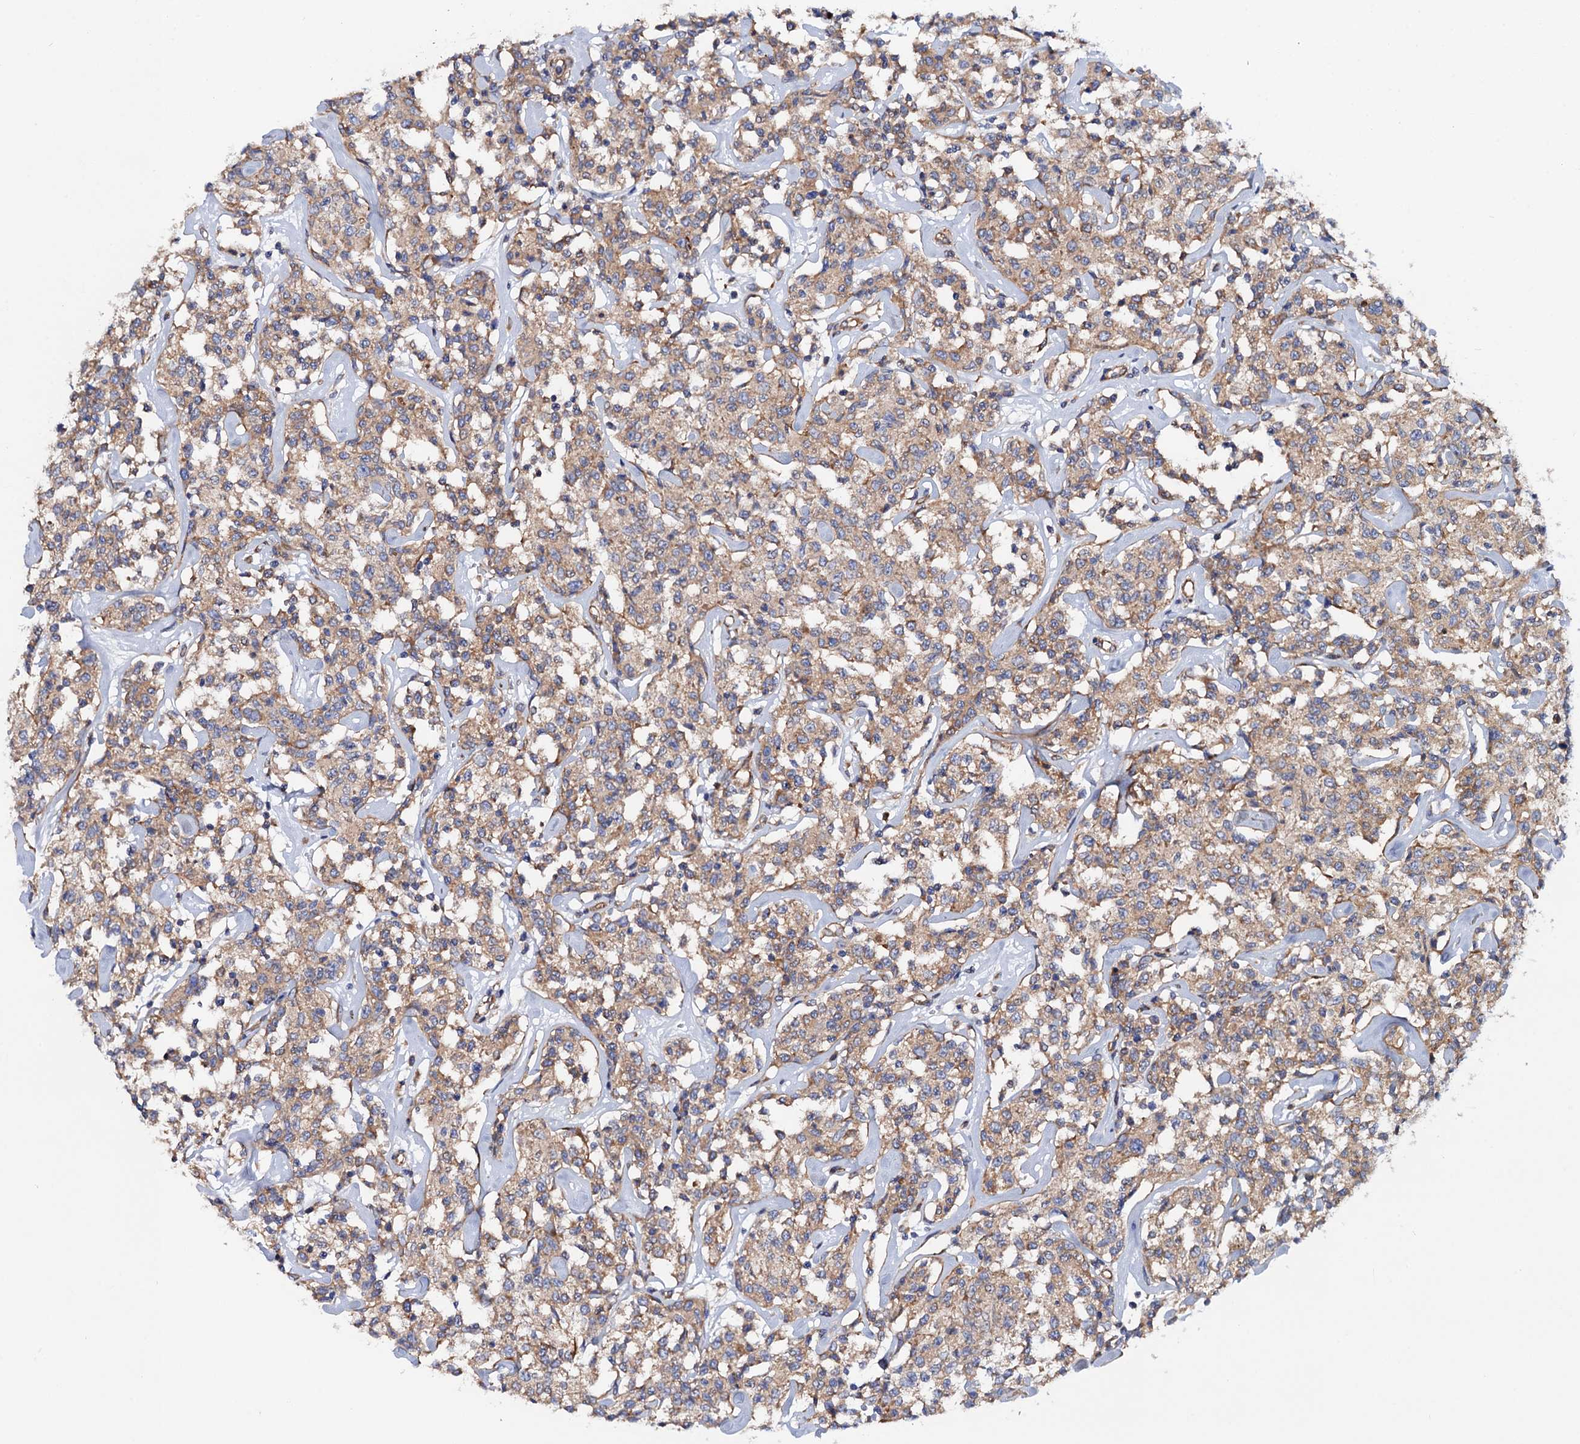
{"staining": {"intensity": "weak", "quantity": ">75%", "location": "cytoplasmic/membranous"}, "tissue": "lymphoma", "cell_type": "Tumor cells", "image_type": "cancer", "snomed": [{"axis": "morphology", "description": "Malignant lymphoma, non-Hodgkin's type, Low grade"}, {"axis": "topography", "description": "Small intestine"}], "caption": "An image of human lymphoma stained for a protein shows weak cytoplasmic/membranous brown staining in tumor cells.", "gene": "MRPL48", "patient": {"sex": "female", "age": 59}}